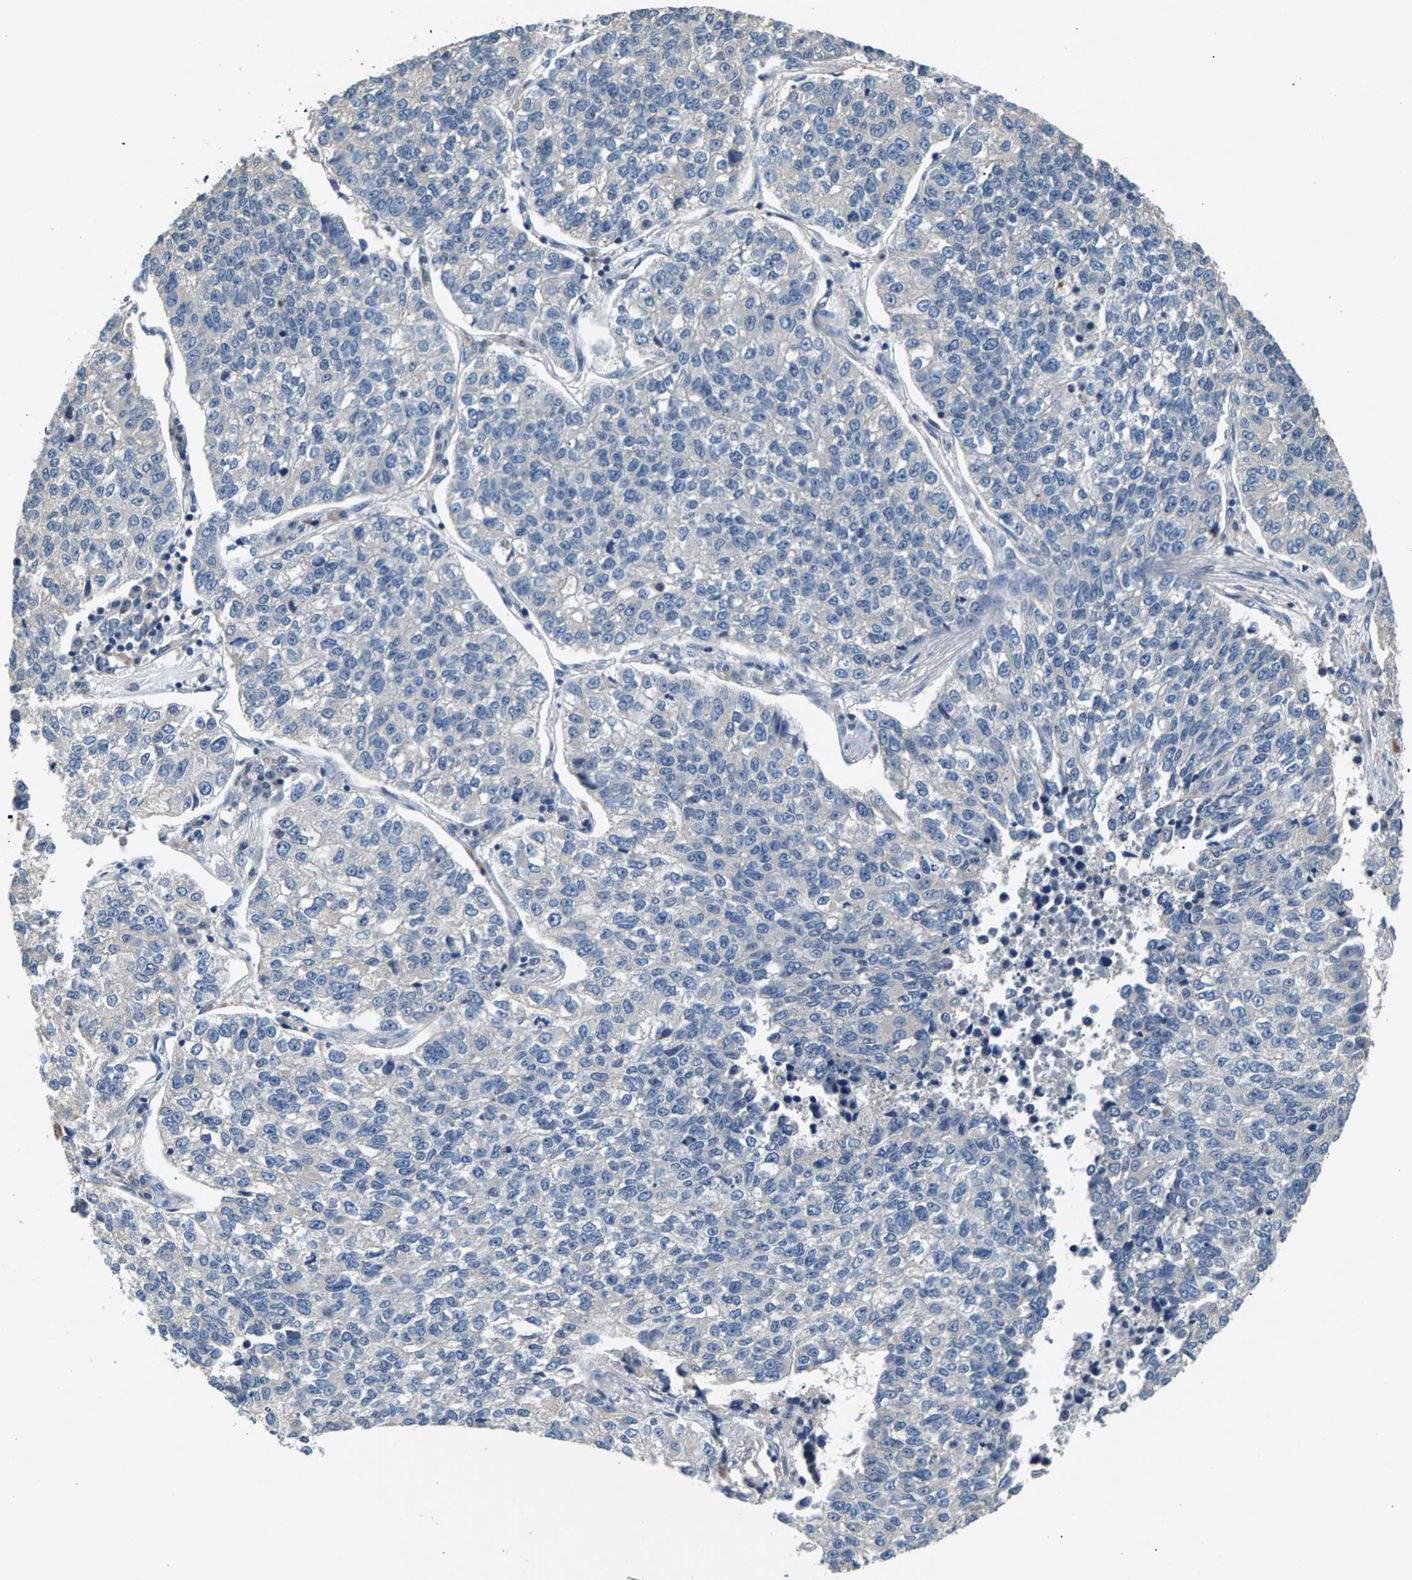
{"staining": {"intensity": "negative", "quantity": "none", "location": "none"}, "tissue": "lung cancer", "cell_type": "Tumor cells", "image_type": "cancer", "snomed": [{"axis": "morphology", "description": "Adenocarcinoma, NOS"}, {"axis": "topography", "description": "Lung"}], "caption": "Human adenocarcinoma (lung) stained for a protein using immunohistochemistry shows no positivity in tumor cells.", "gene": "NT5C", "patient": {"sex": "male", "age": 49}}